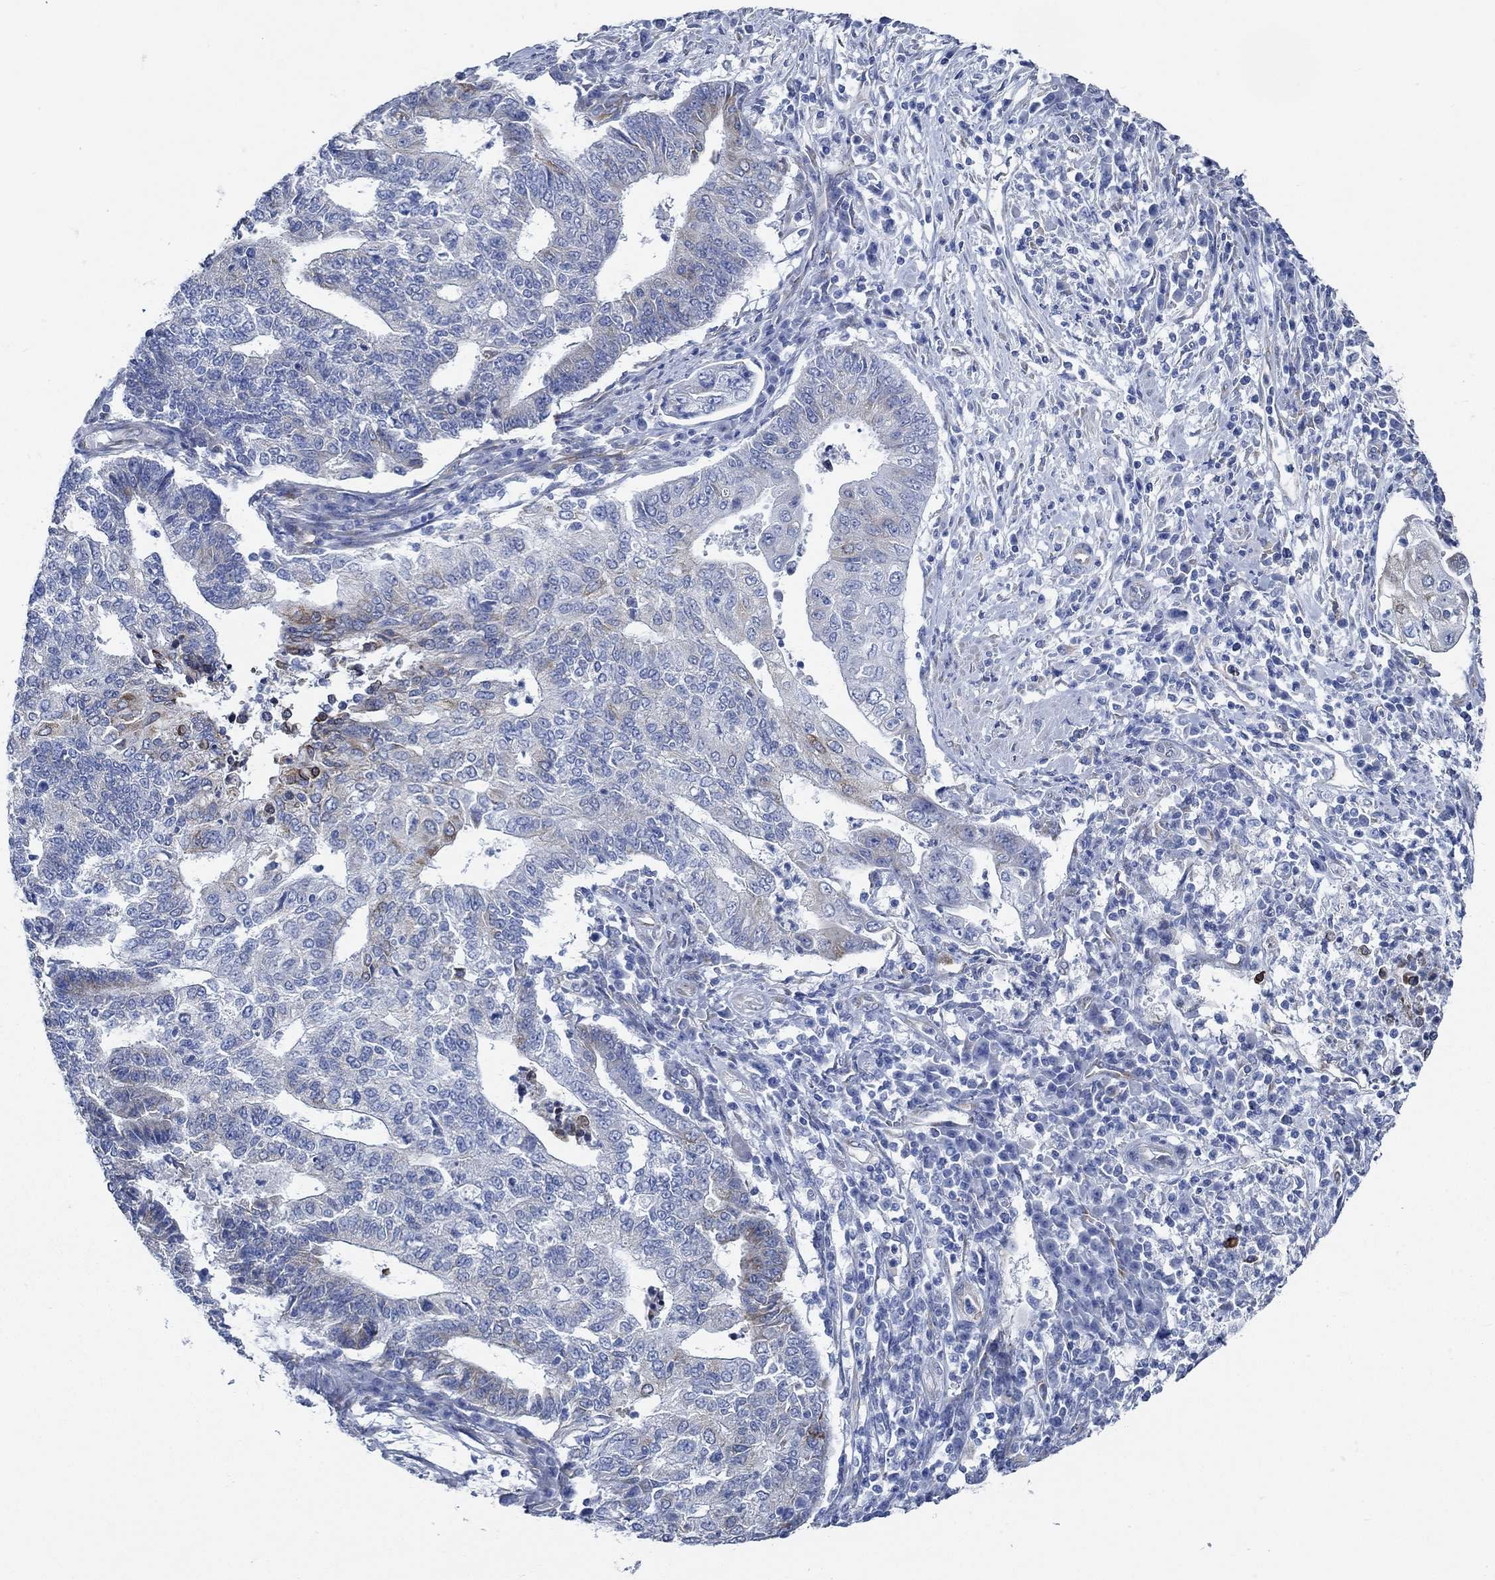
{"staining": {"intensity": "strong", "quantity": "25%-75%", "location": "cytoplasmic/membranous"}, "tissue": "endometrial cancer", "cell_type": "Tumor cells", "image_type": "cancer", "snomed": [{"axis": "morphology", "description": "Adenocarcinoma, NOS"}, {"axis": "topography", "description": "Uterus"}, {"axis": "topography", "description": "Endometrium"}], "caption": "High-power microscopy captured an immunohistochemistry histopathology image of endometrial cancer, revealing strong cytoplasmic/membranous positivity in approximately 25%-75% of tumor cells.", "gene": "HECW2", "patient": {"sex": "female", "age": 54}}